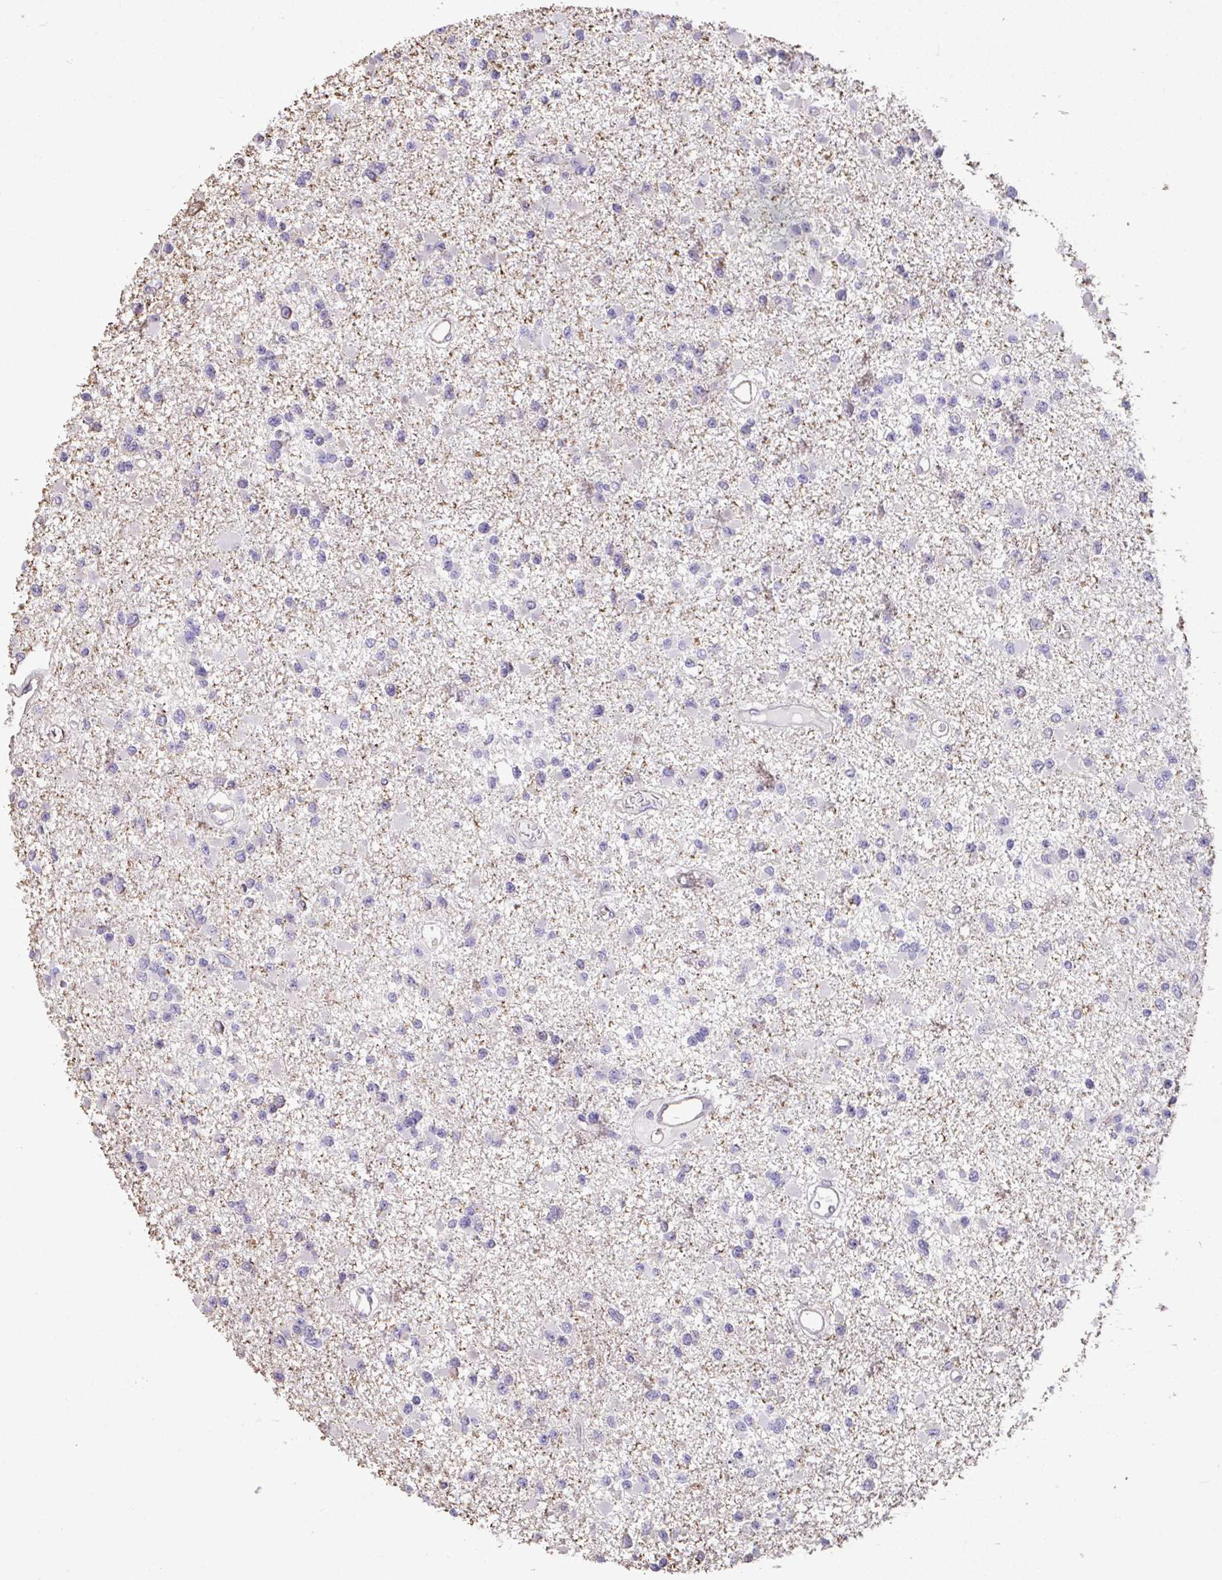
{"staining": {"intensity": "negative", "quantity": "none", "location": "none"}, "tissue": "glioma", "cell_type": "Tumor cells", "image_type": "cancer", "snomed": [{"axis": "morphology", "description": "Glioma, malignant, Low grade"}, {"axis": "topography", "description": "Brain"}], "caption": "Photomicrograph shows no protein positivity in tumor cells of glioma tissue. The staining was performed using DAB (3,3'-diaminobenzidine) to visualize the protein expression in brown, while the nuclei were stained in blue with hematoxylin (Magnification: 20x).", "gene": "RUNDC3B", "patient": {"sex": "female", "age": 22}}